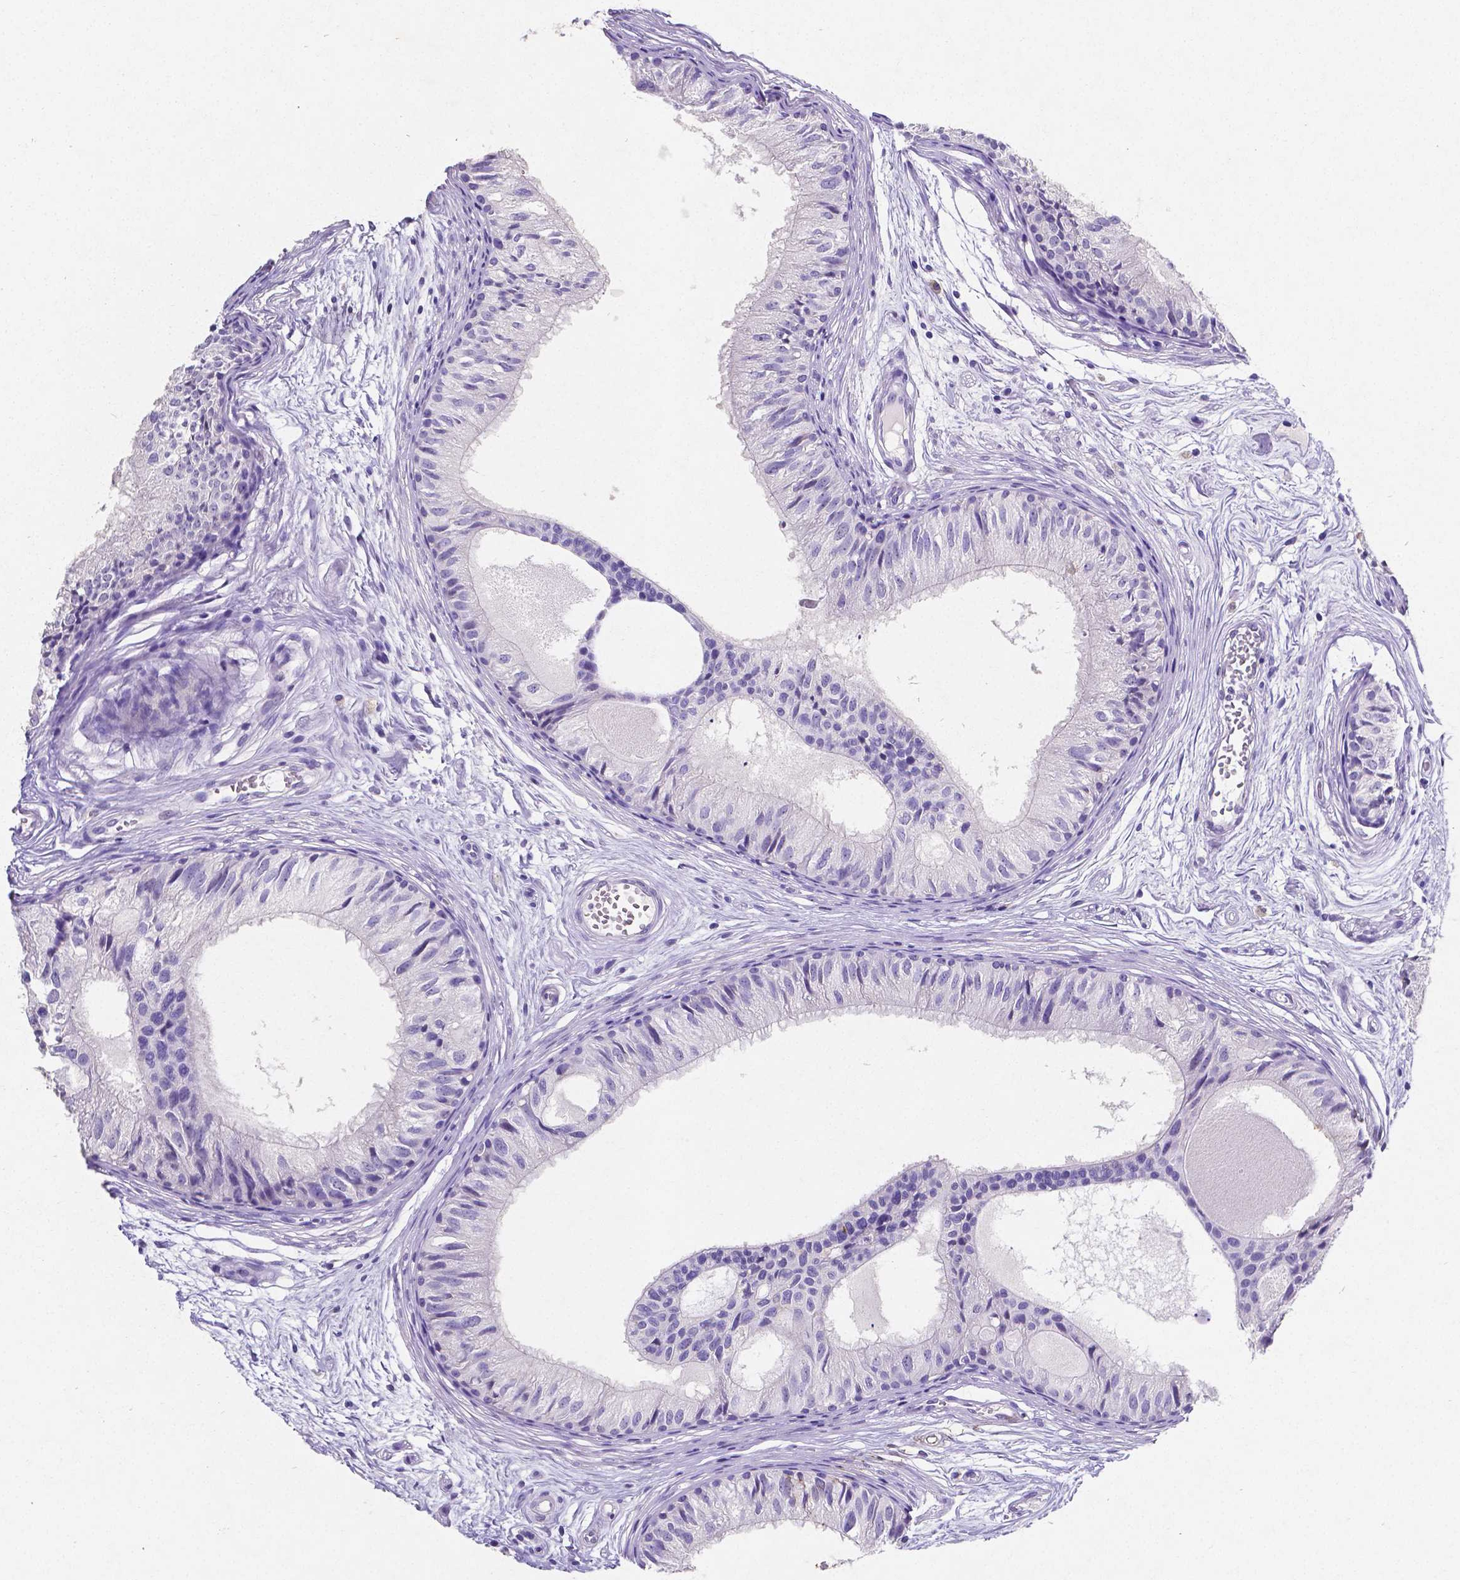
{"staining": {"intensity": "negative", "quantity": "none", "location": "none"}, "tissue": "epididymis", "cell_type": "Glandular cells", "image_type": "normal", "snomed": [{"axis": "morphology", "description": "Normal tissue, NOS"}, {"axis": "topography", "description": "Epididymis"}], "caption": "A high-resolution photomicrograph shows immunohistochemistry (IHC) staining of normal epididymis, which reveals no significant expression in glandular cells.", "gene": "SATB2", "patient": {"sex": "male", "age": 25}}